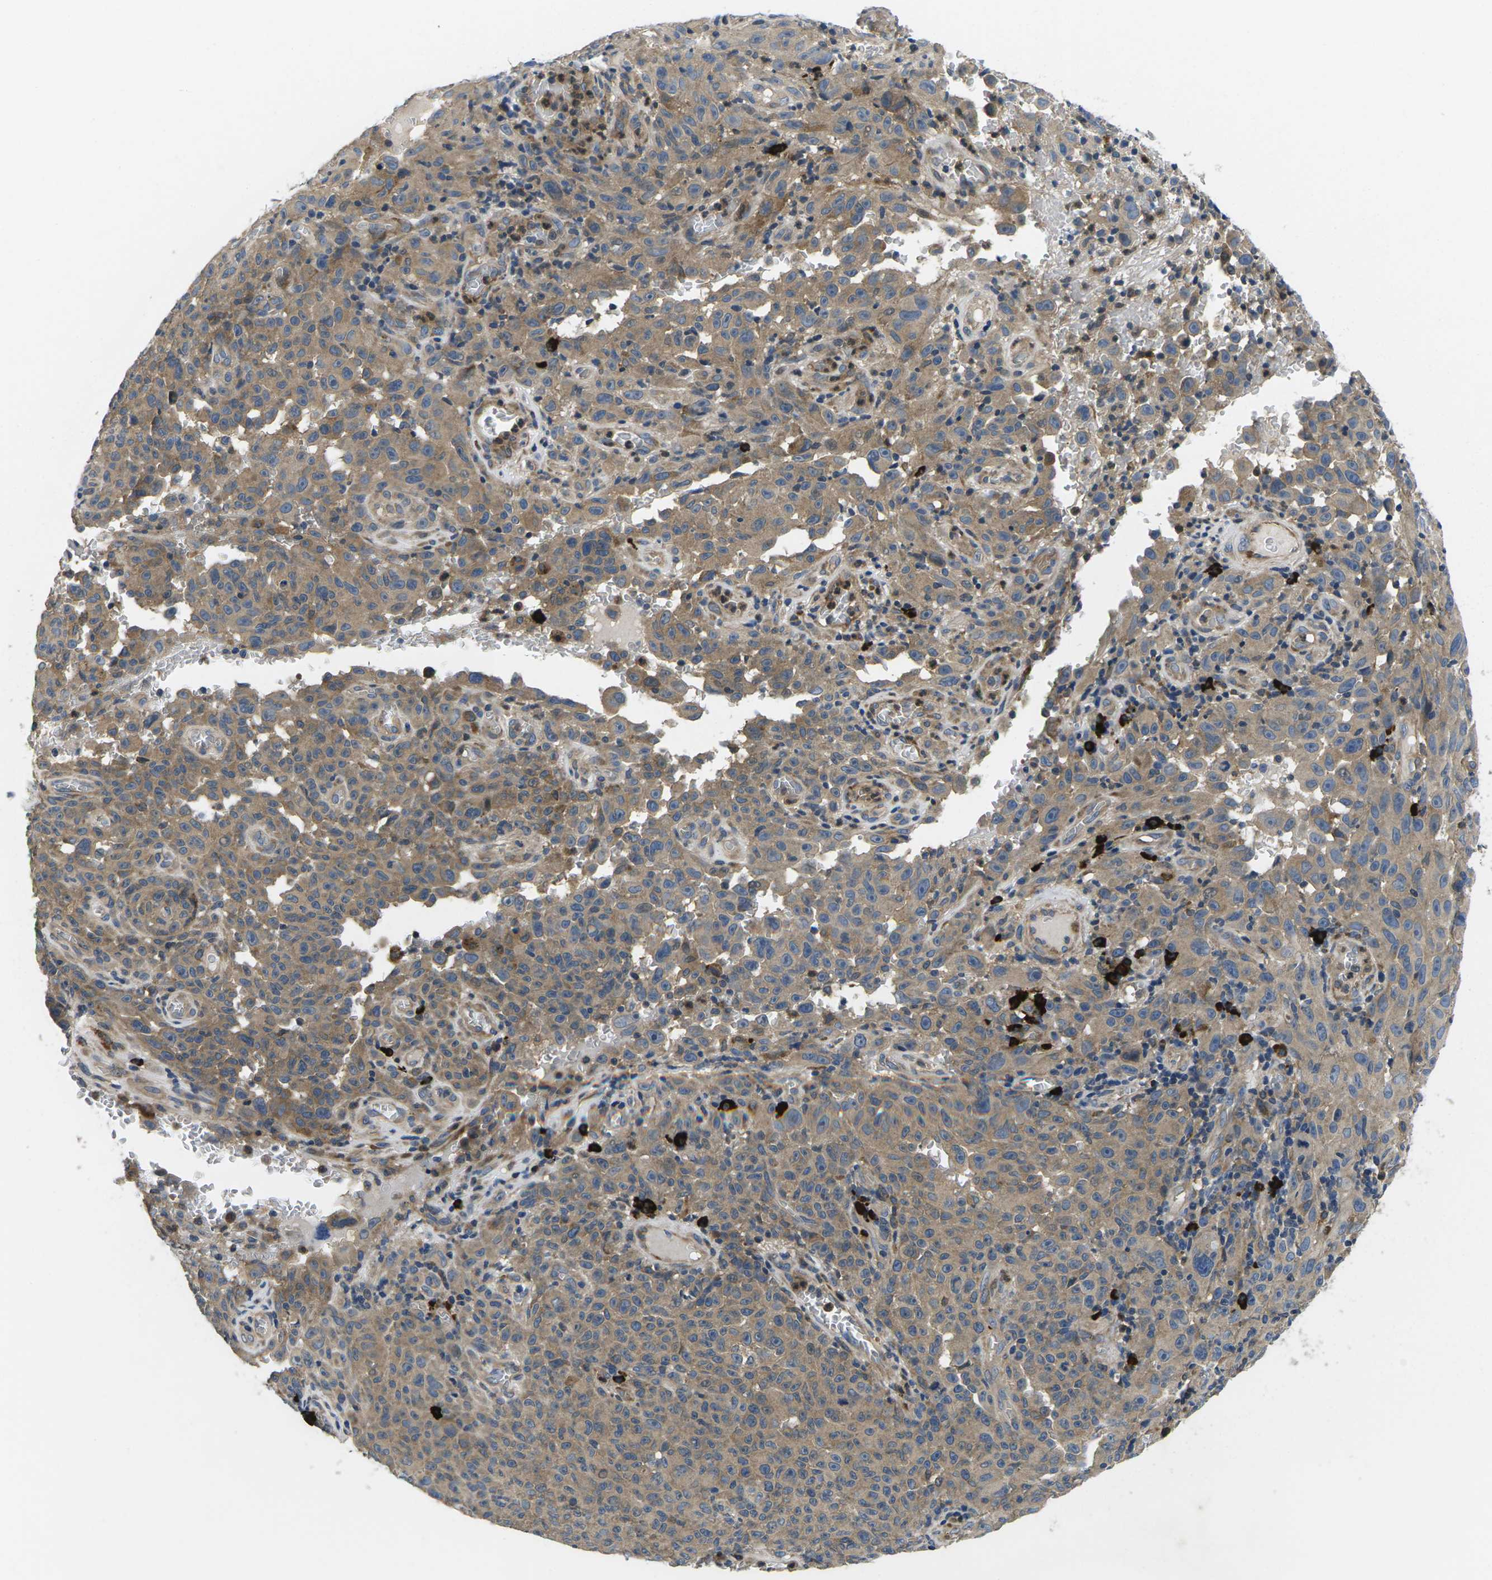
{"staining": {"intensity": "weak", "quantity": "25%-75%", "location": "cytoplasmic/membranous"}, "tissue": "melanoma", "cell_type": "Tumor cells", "image_type": "cancer", "snomed": [{"axis": "morphology", "description": "Malignant melanoma, NOS"}, {"axis": "topography", "description": "Skin"}], "caption": "Brown immunohistochemical staining in human melanoma shows weak cytoplasmic/membranous staining in approximately 25%-75% of tumor cells. The protein of interest is shown in brown color, while the nuclei are stained blue.", "gene": "PLCE1", "patient": {"sex": "female", "age": 82}}